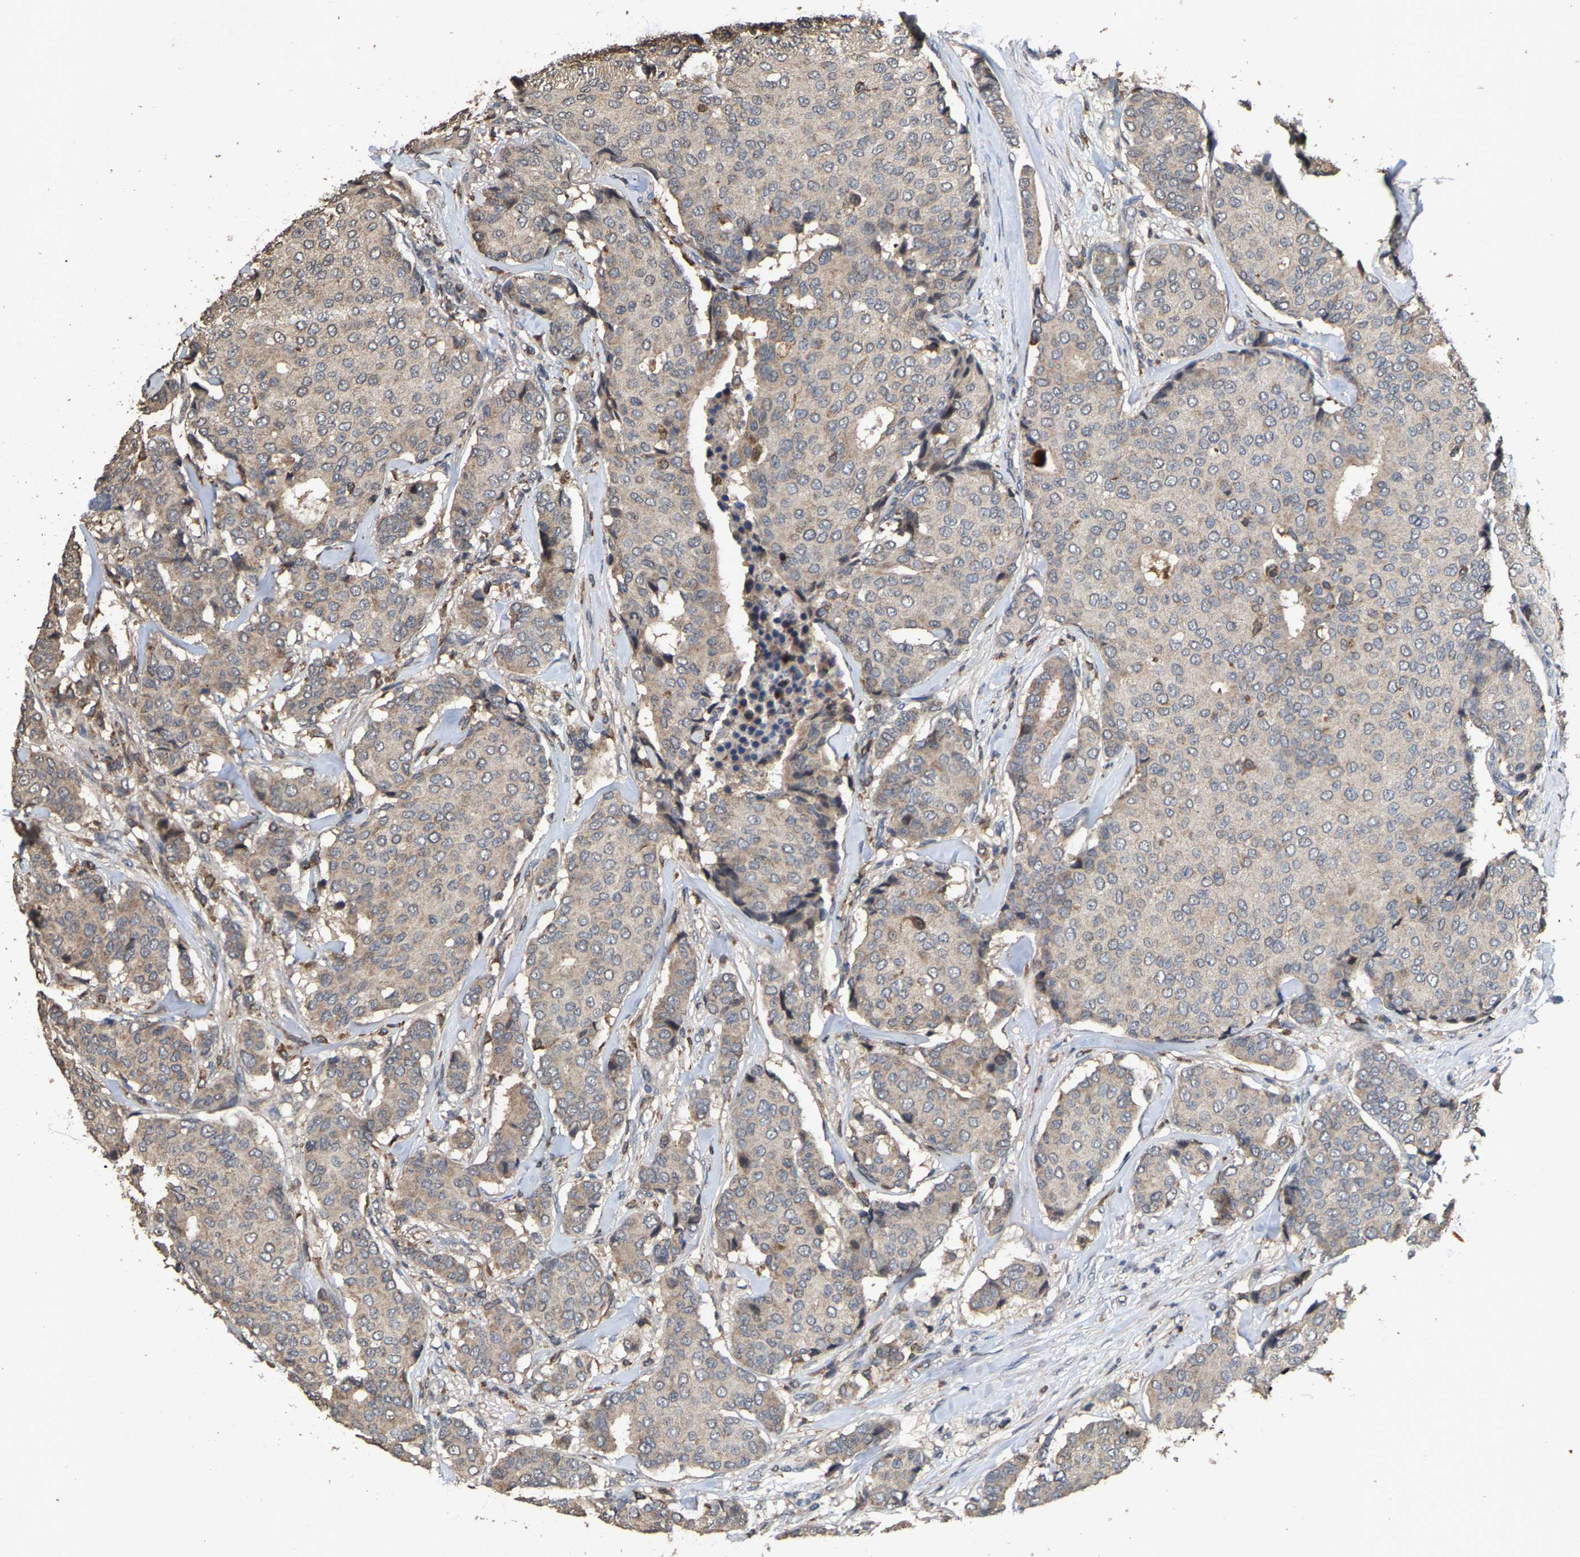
{"staining": {"intensity": "weak", "quantity": "25%-75%", "location": "cytoplasmic/membranous"}, "tissue": "breast cancer", "cell_type": "Tumor cells", "image_type": "cancer", "snomed": [{"axis": "morphology", "description": "Duct carcinoma"}, {"axis": "topography", "description": "Breast"}], "caption": "Breast cancer (intraductal carcinoma) stained for a protein (brown) demonstrates weak cytoplasmic/membranous positive staining in approximately 25%-75% of tumor cells.", "gene": "TDRKH", "patient": {"sex": "female", "age": 75}}